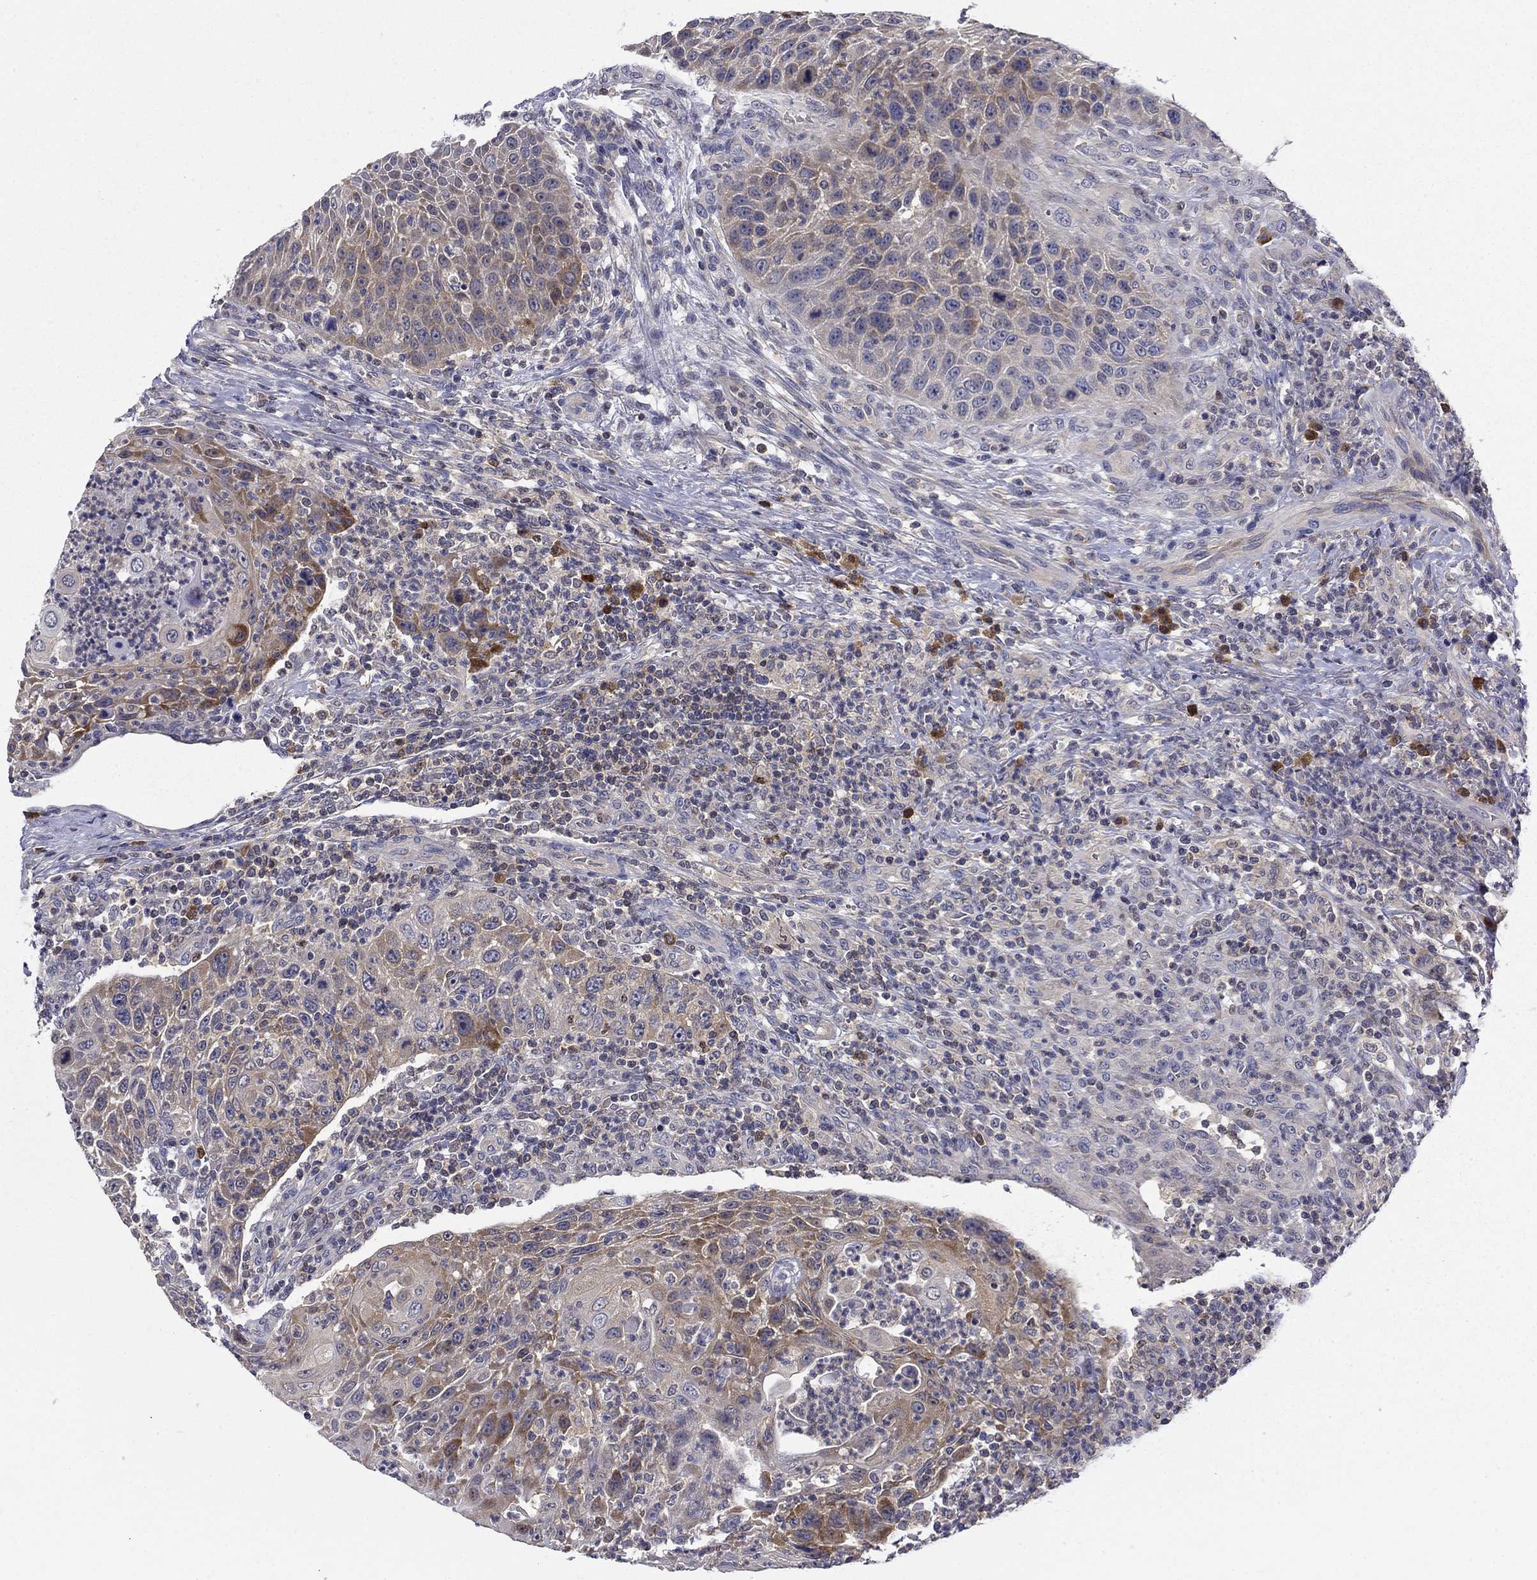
{"staining": {"intensity": "weak", "quantity": "25%-75%", "location": "cytoplasmic/membranous"}, "tissue": "head and neck cancer", "cell_type": "Tumor cells", "image_type": "cancer", "snomed": [{"axis": "morphology", "description": "Squamous cell carcinoma, NOS"}, {"axis": "topography", "description": "Head-Neck"}], "caption": "An image of human head and neck squamous cell carcinoma stained for a protein demonstrates weak cytoplasmic/membranous brown staining in tumor cells. The staining is performed using DAB brown chromogen to label protein expression. The nuclei are counter-stained blue using hematoxylin.", "gene": "POU2F2", "patient": {"sex": "male", "age": 69}}